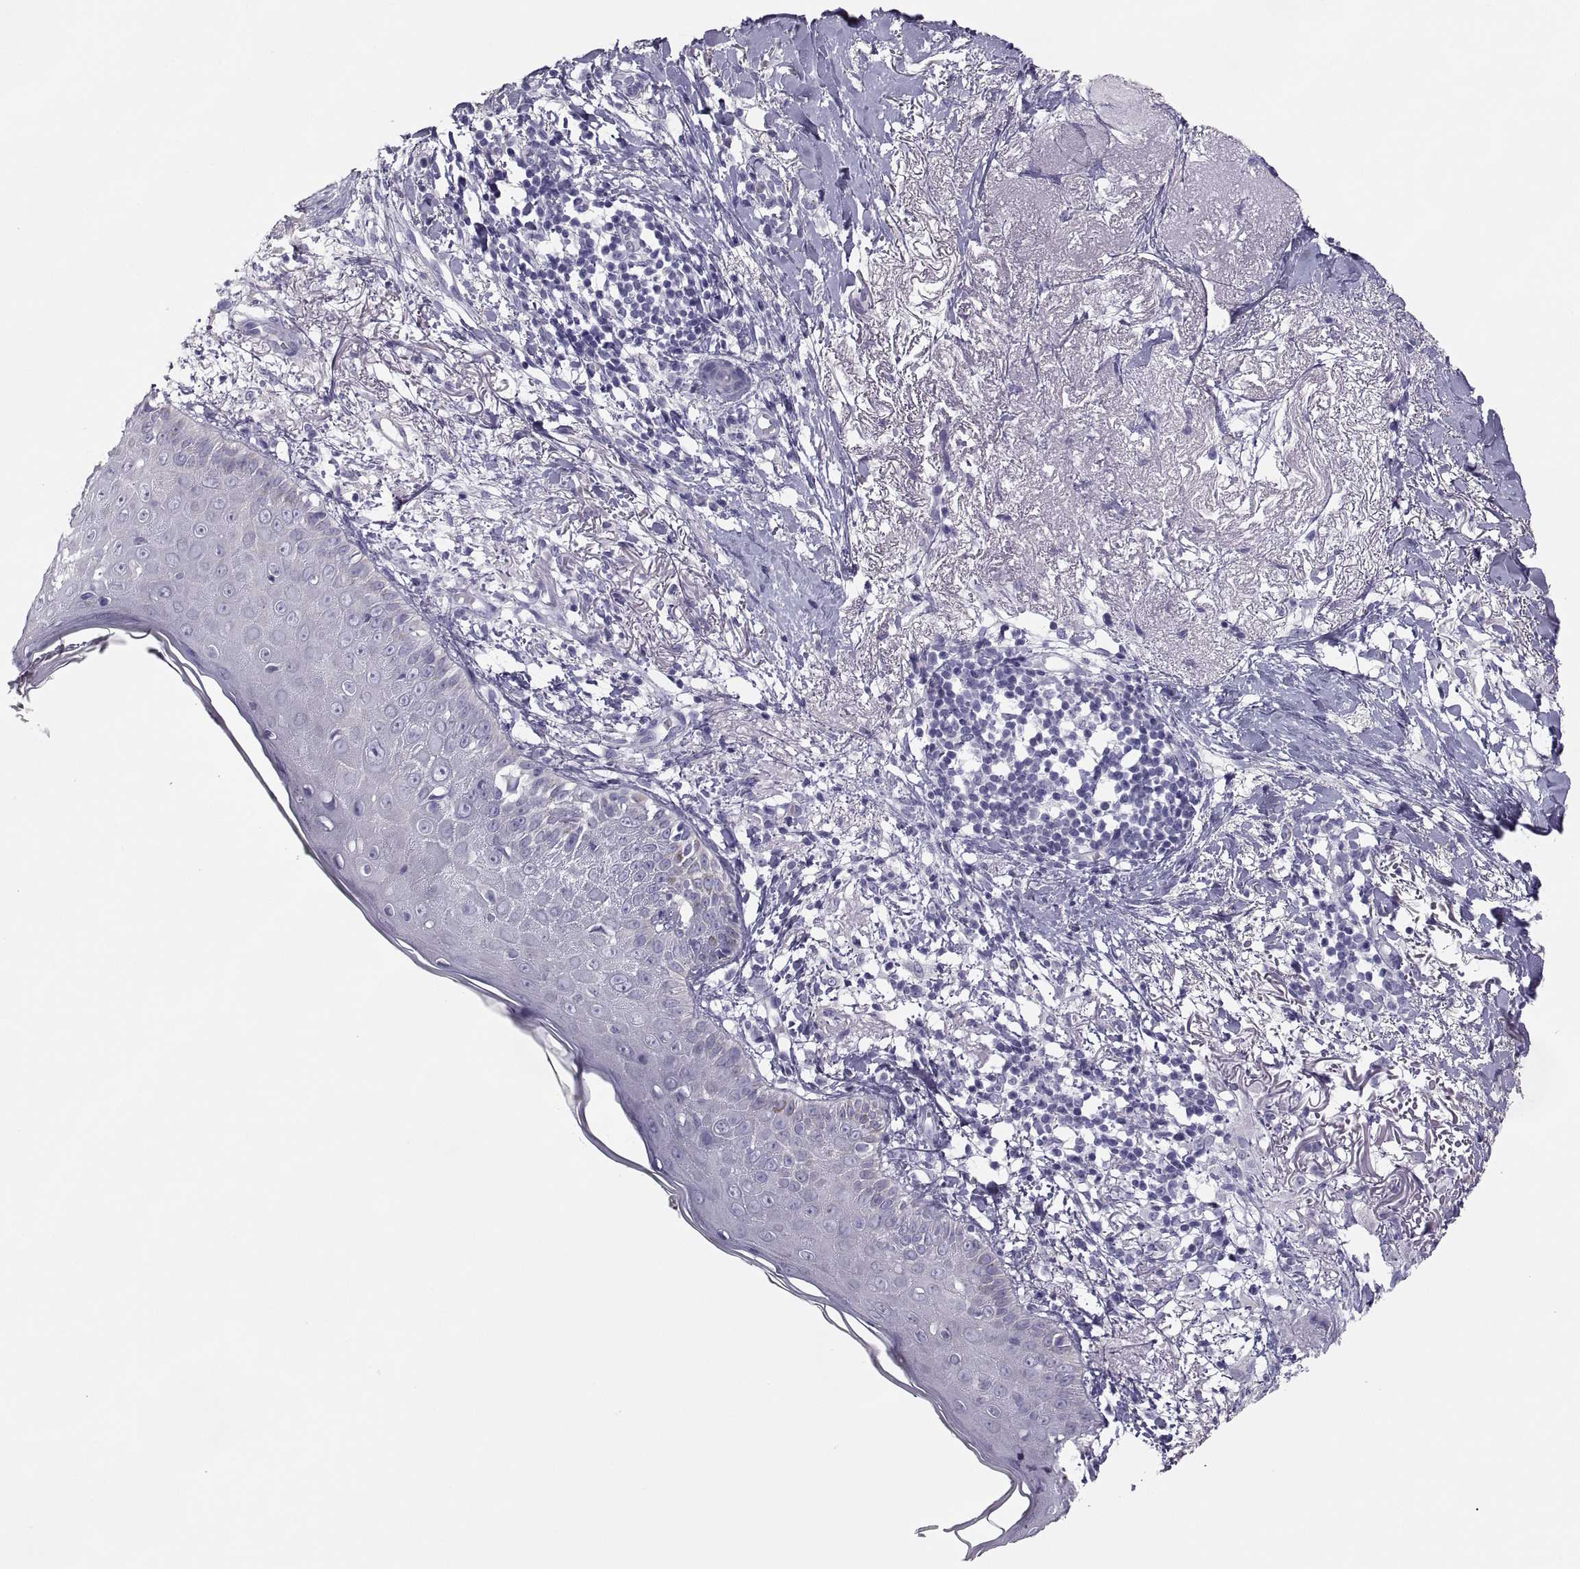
{"staining": {"intensity": "negative", "quantity": "none", "location": "none"}, "tissue": "skin cancer", "cell_type": "Tumor cells", "image_type": "cancer", "snomed": [{"axis": "morphology", "description": "Normal tissue, NOS"}, {"axis": "morphology", "description": "Basal cell carcinoma"}, {"axis": "topography", "description": "Skin"}], "caption": "The IHC photomicrograph has no significant positivity in tumor cells of skin basal cell carcinoma tissue. (Stains: DAB immunohistochemistry with hematoxylin counter stain, Microscopy: brightfield microscopy at high magnification).", "gene": "MAGEB2", "patient": {"sex": "male", "age": 84}}